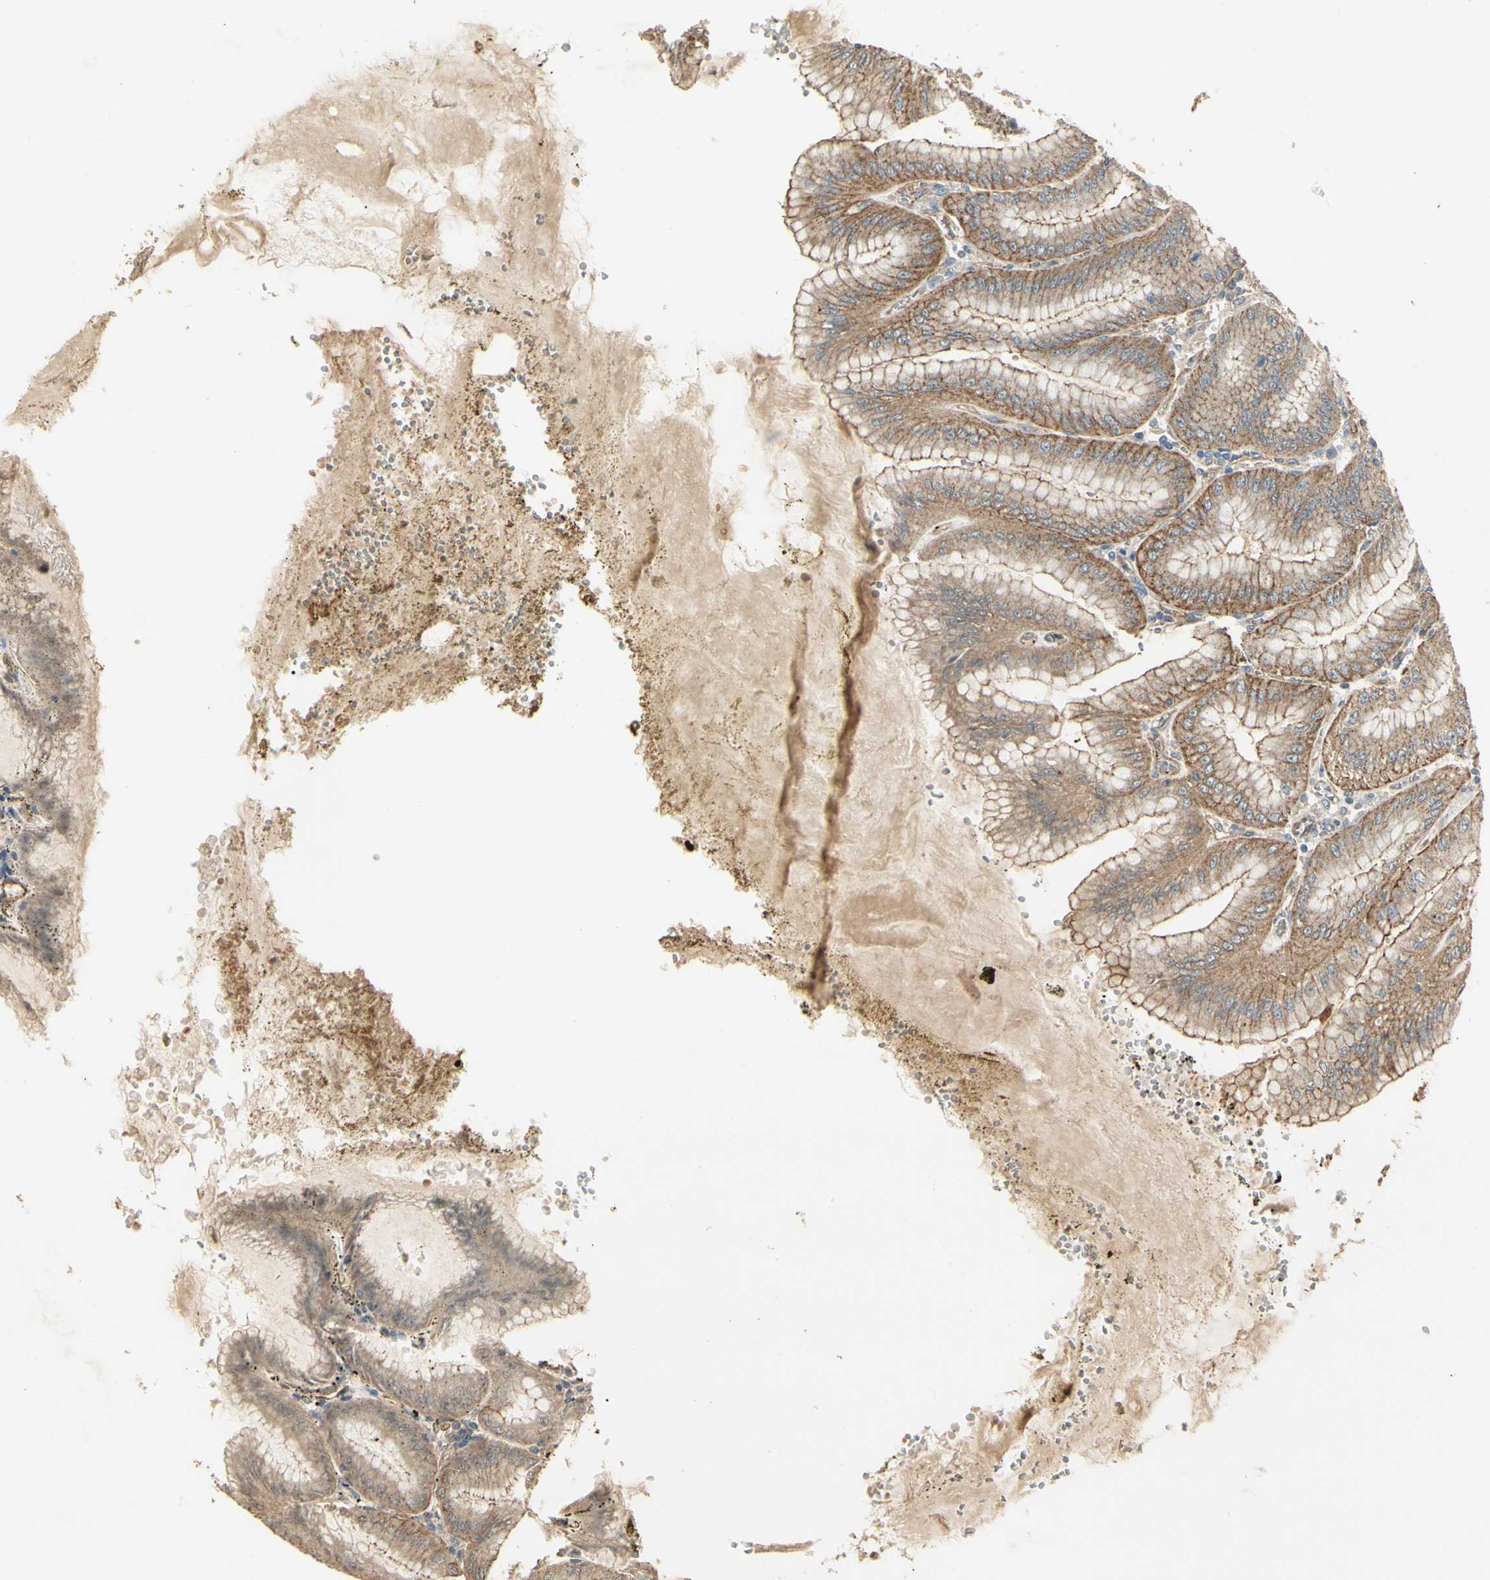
{"staining": {"intensity": "moderate", "quantity": ">75%", "location": "cytoplasmic/membranous"}, "tissue": "stomach", "cell_type": "Glandular cells", "image_type": "normal", "snomed": [{"axis": "morphology", "description": "Normal tissue, NOS"}, {"axis": "topography", "description": "Stomach, lower"}], "caption": "Glandular cells show medium levels of moderate cytoplasmic/membranous expression in approximately >75% of cells in benign stomach.", "gene": "RNF180", "patient": {"sex": "male", "age": 71}}